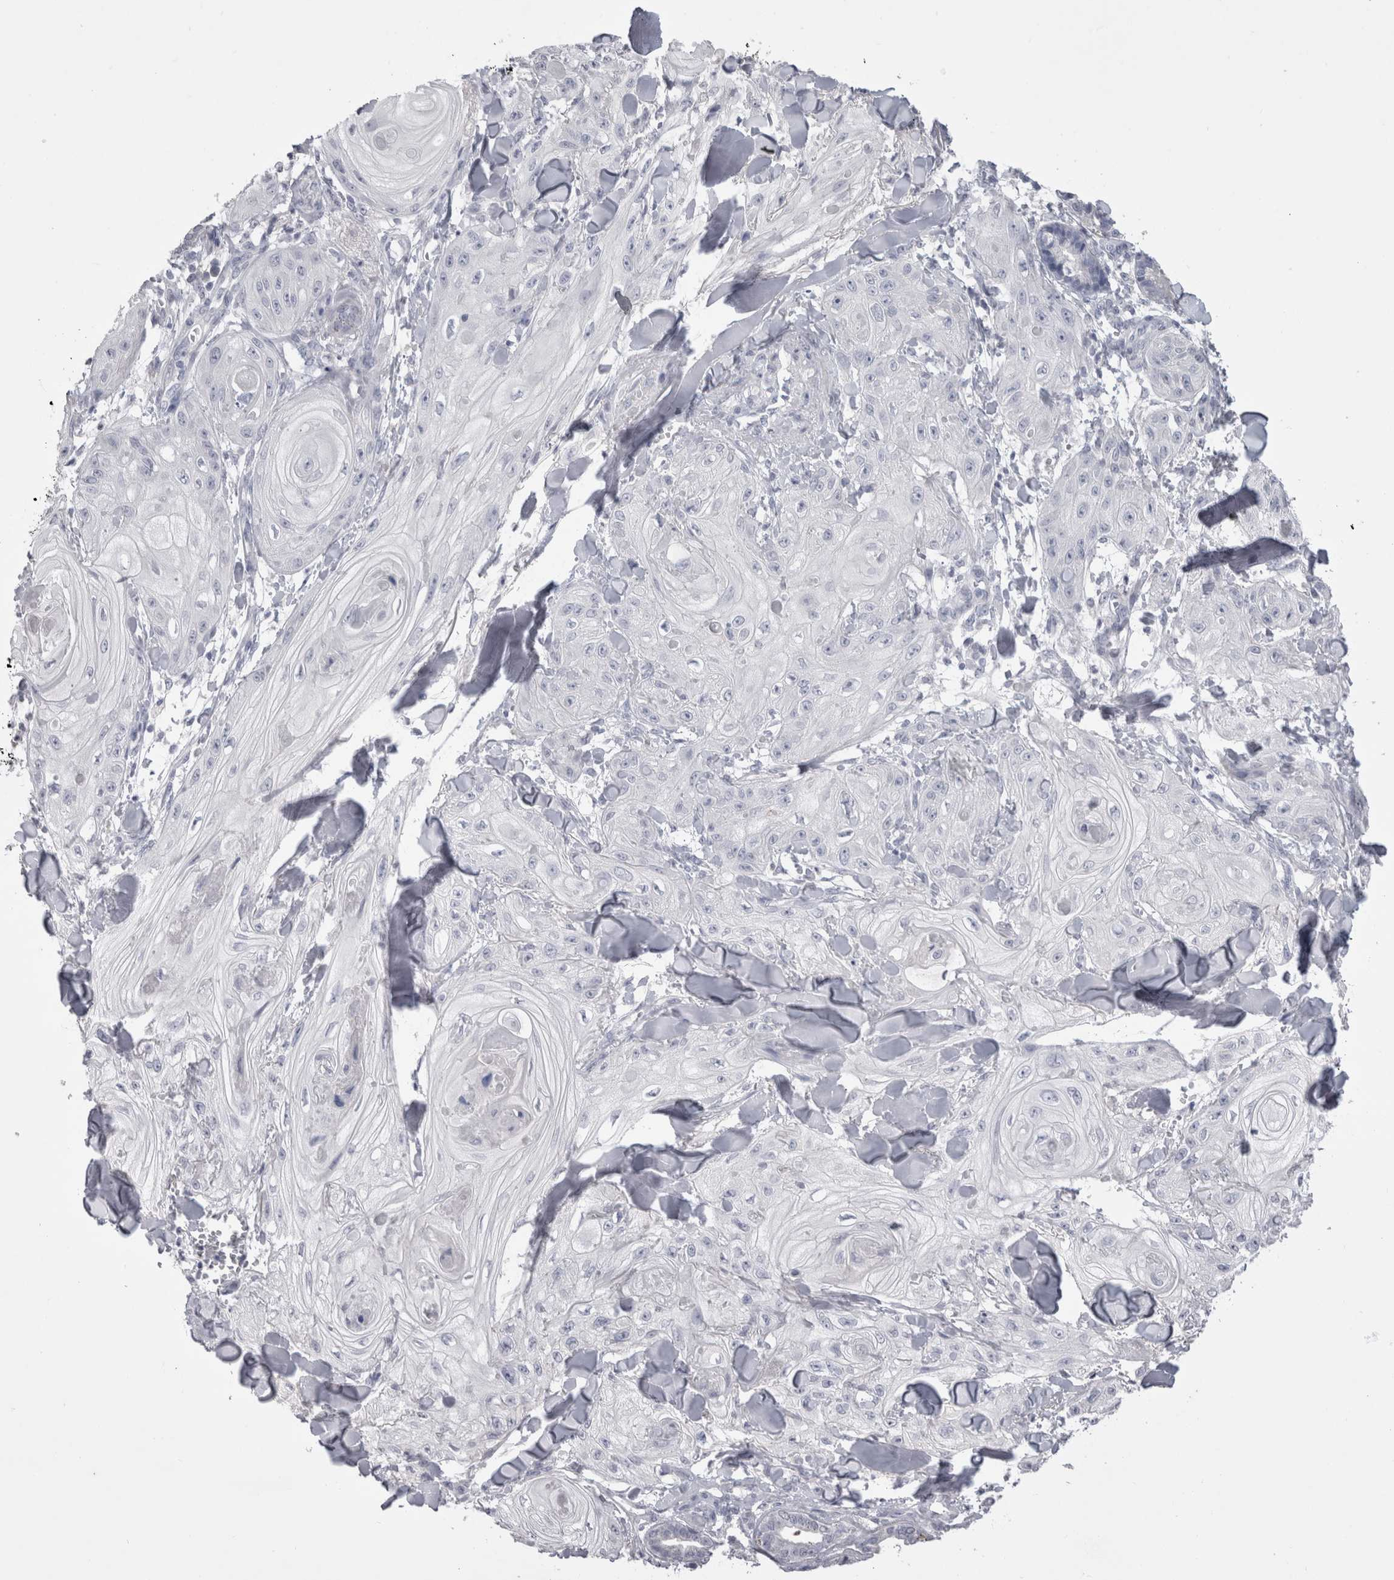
{"staining": {"intensity": "negative", "quantity": "none", "location": "none"}, "tissue": "skin cancer", "cell_type": "Tumor cells", "image_type": "cancer", "snomed": [{"axis": "morphology", "description": "Squamous cell carcinoma, NOS"}, {"axis": "topography", "description": "Skin"}], "caption": "Protein analysis of skin cancer displays no significant staining in tumor cells.", "gene": "ADAM2", "patient": {"sex": "male", "age": 74}}